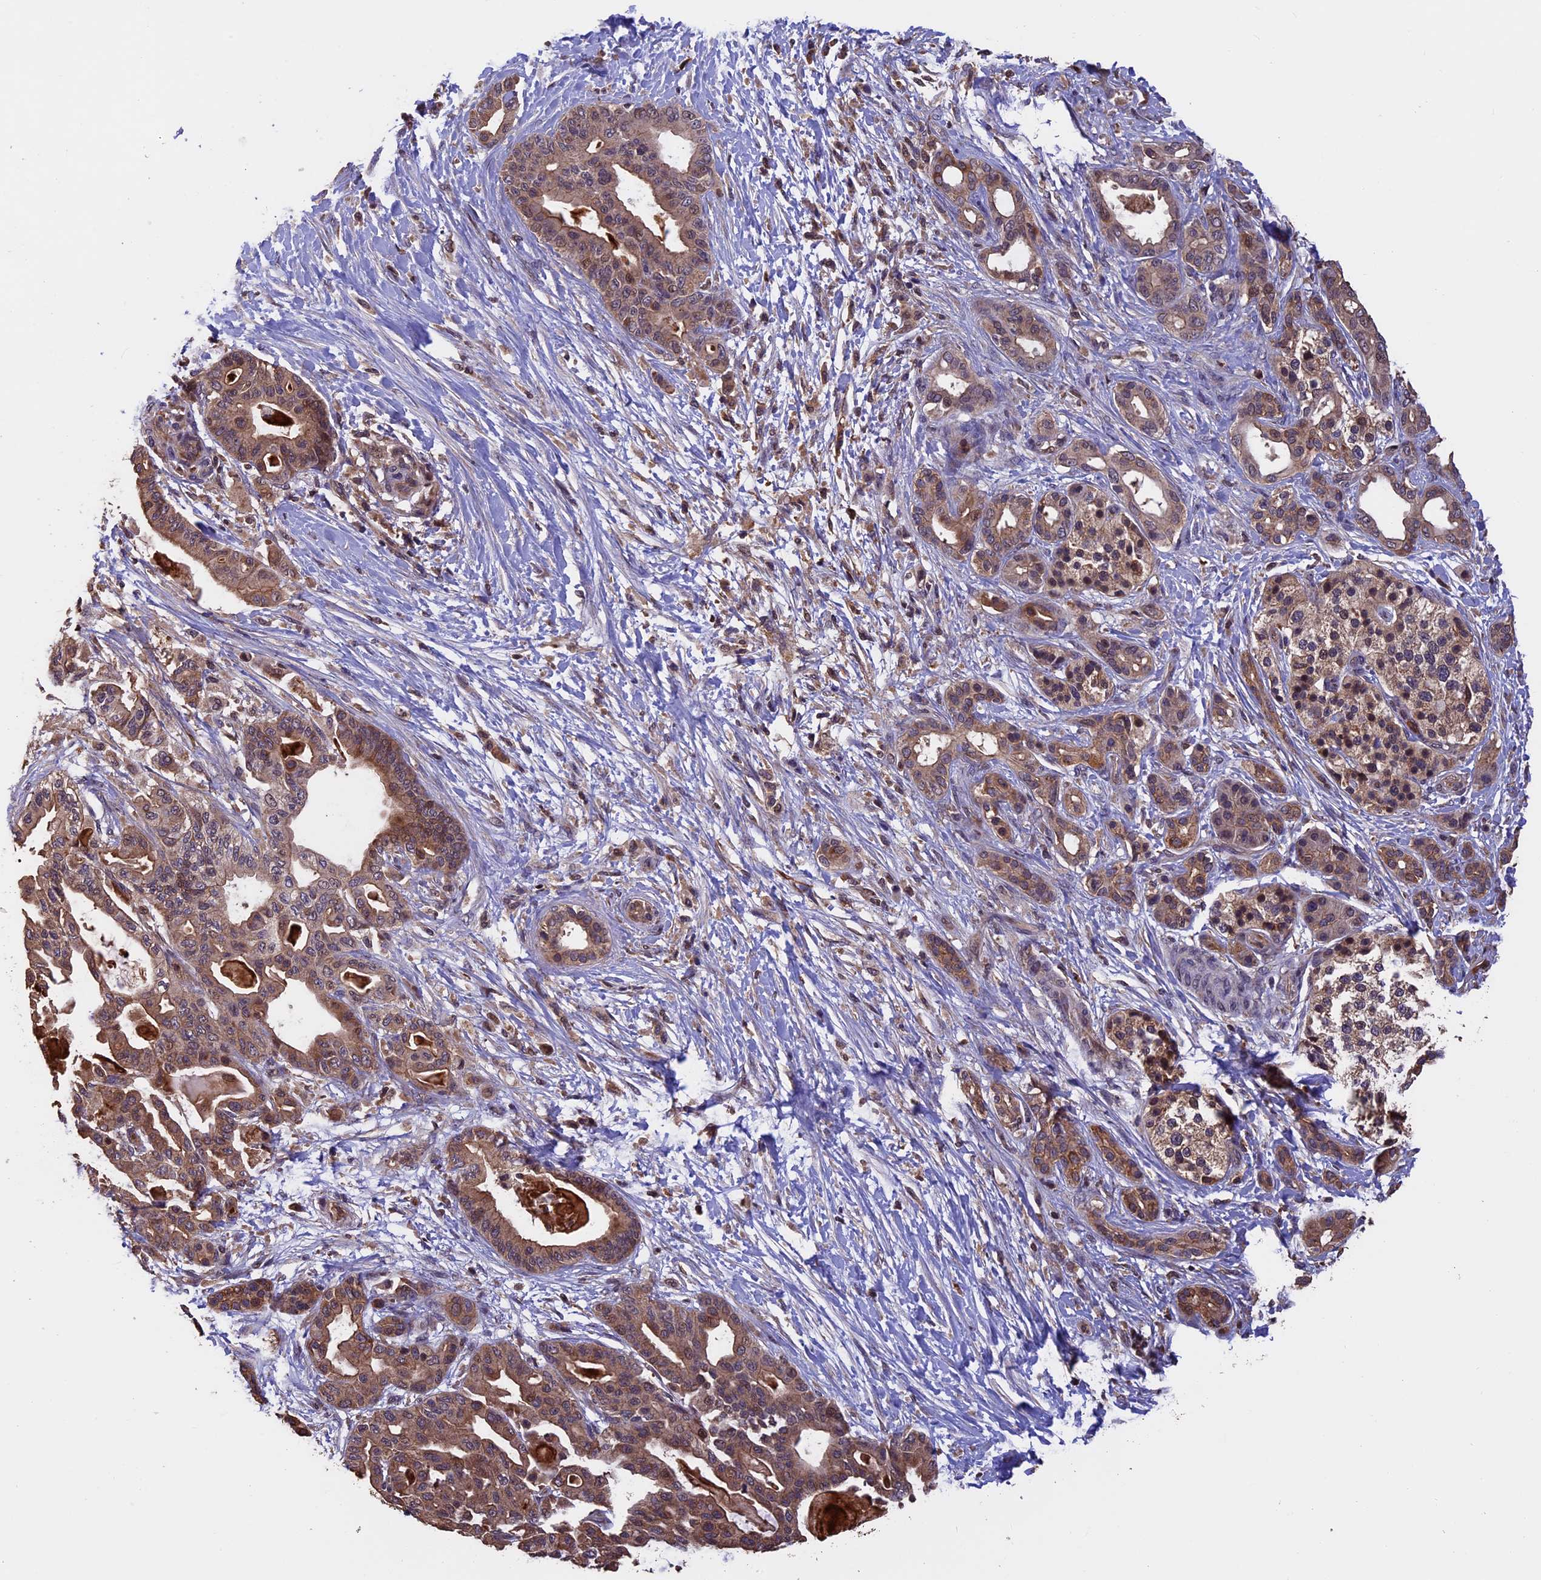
{"staining": {"intensity": "moderate", "quantity": ">75%", "location": "cytoplasmic/membranous"}, "tissue": "pancreatic cancer", "cell_type": "Tumor cells", "image_type": "cancer", "snomed": [{"axis": "morphology", "description": "Adenocarcinoma, NOS"}, {"axis": "topography", "description": "Pancreas"}], "caption": "A high-resolution micrograph shows immunohistochemistry (IHC) staining of pancreatic cancer, which demonstrates moderate cytoplasmic/membranous positivity in about >75% of tumor cells.", "gene": "PKD2L2", "patient": {"sex": "male", "age": 63}}